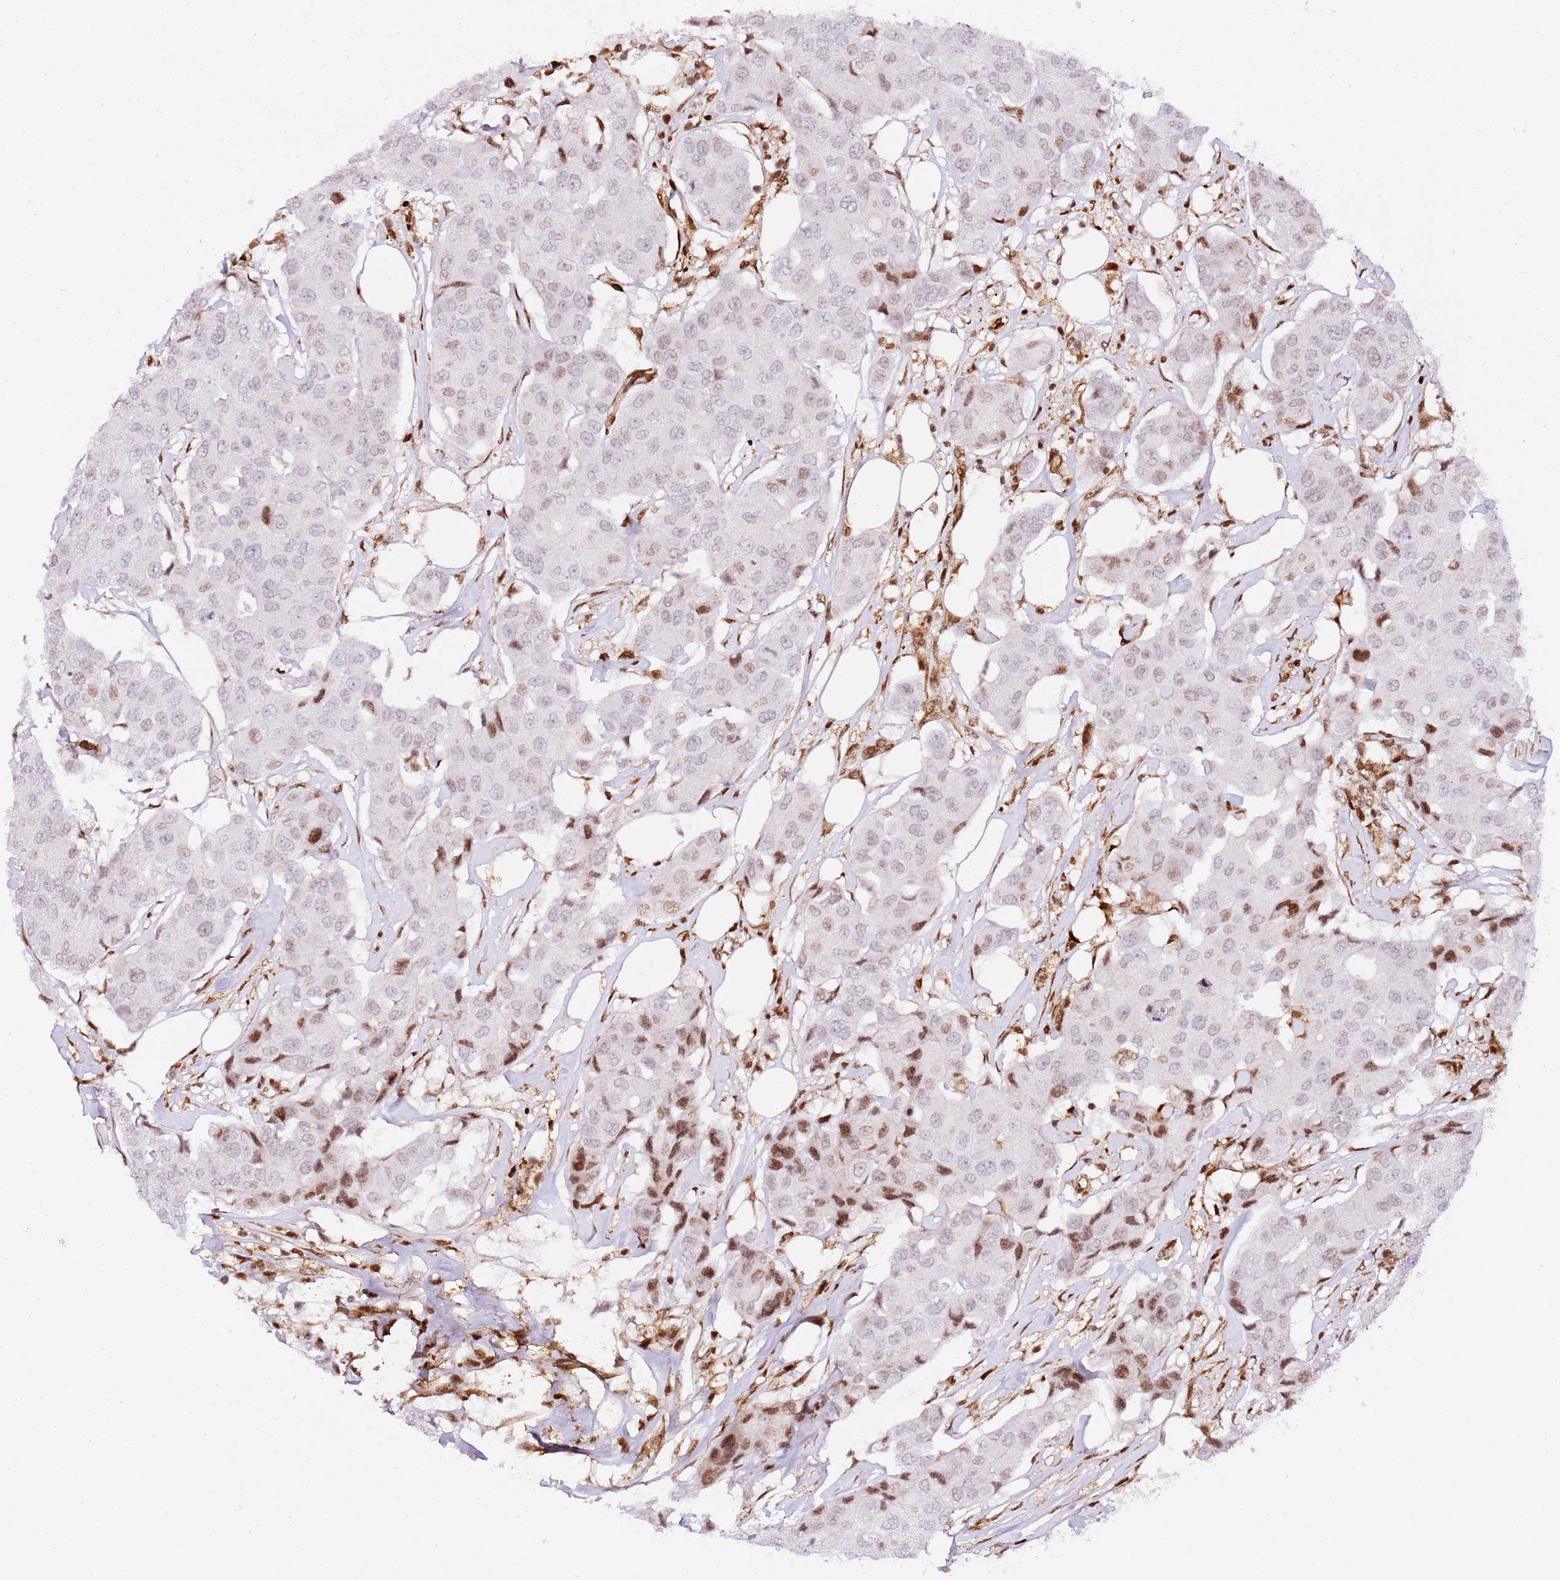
{"staining": {"intensity": "weak", "quantity": "<25%", "location": "nuclear"}, "tissue": "breast cancer", "cell_type": "Tumor cells", "image_type": "cancer", "snomed": [{"axis": "morphology", "description": "Duct carcinoma"}, {"axis": "topography", "description": "Breast"}], "caption": "Human breast invasive ductal carcinoma stained for a protein using immunohistochemistry (IHC) exhibits no expression in tumor cells.", "gene": "GBP2", "patient": {"sex": "female", "age": 80}}